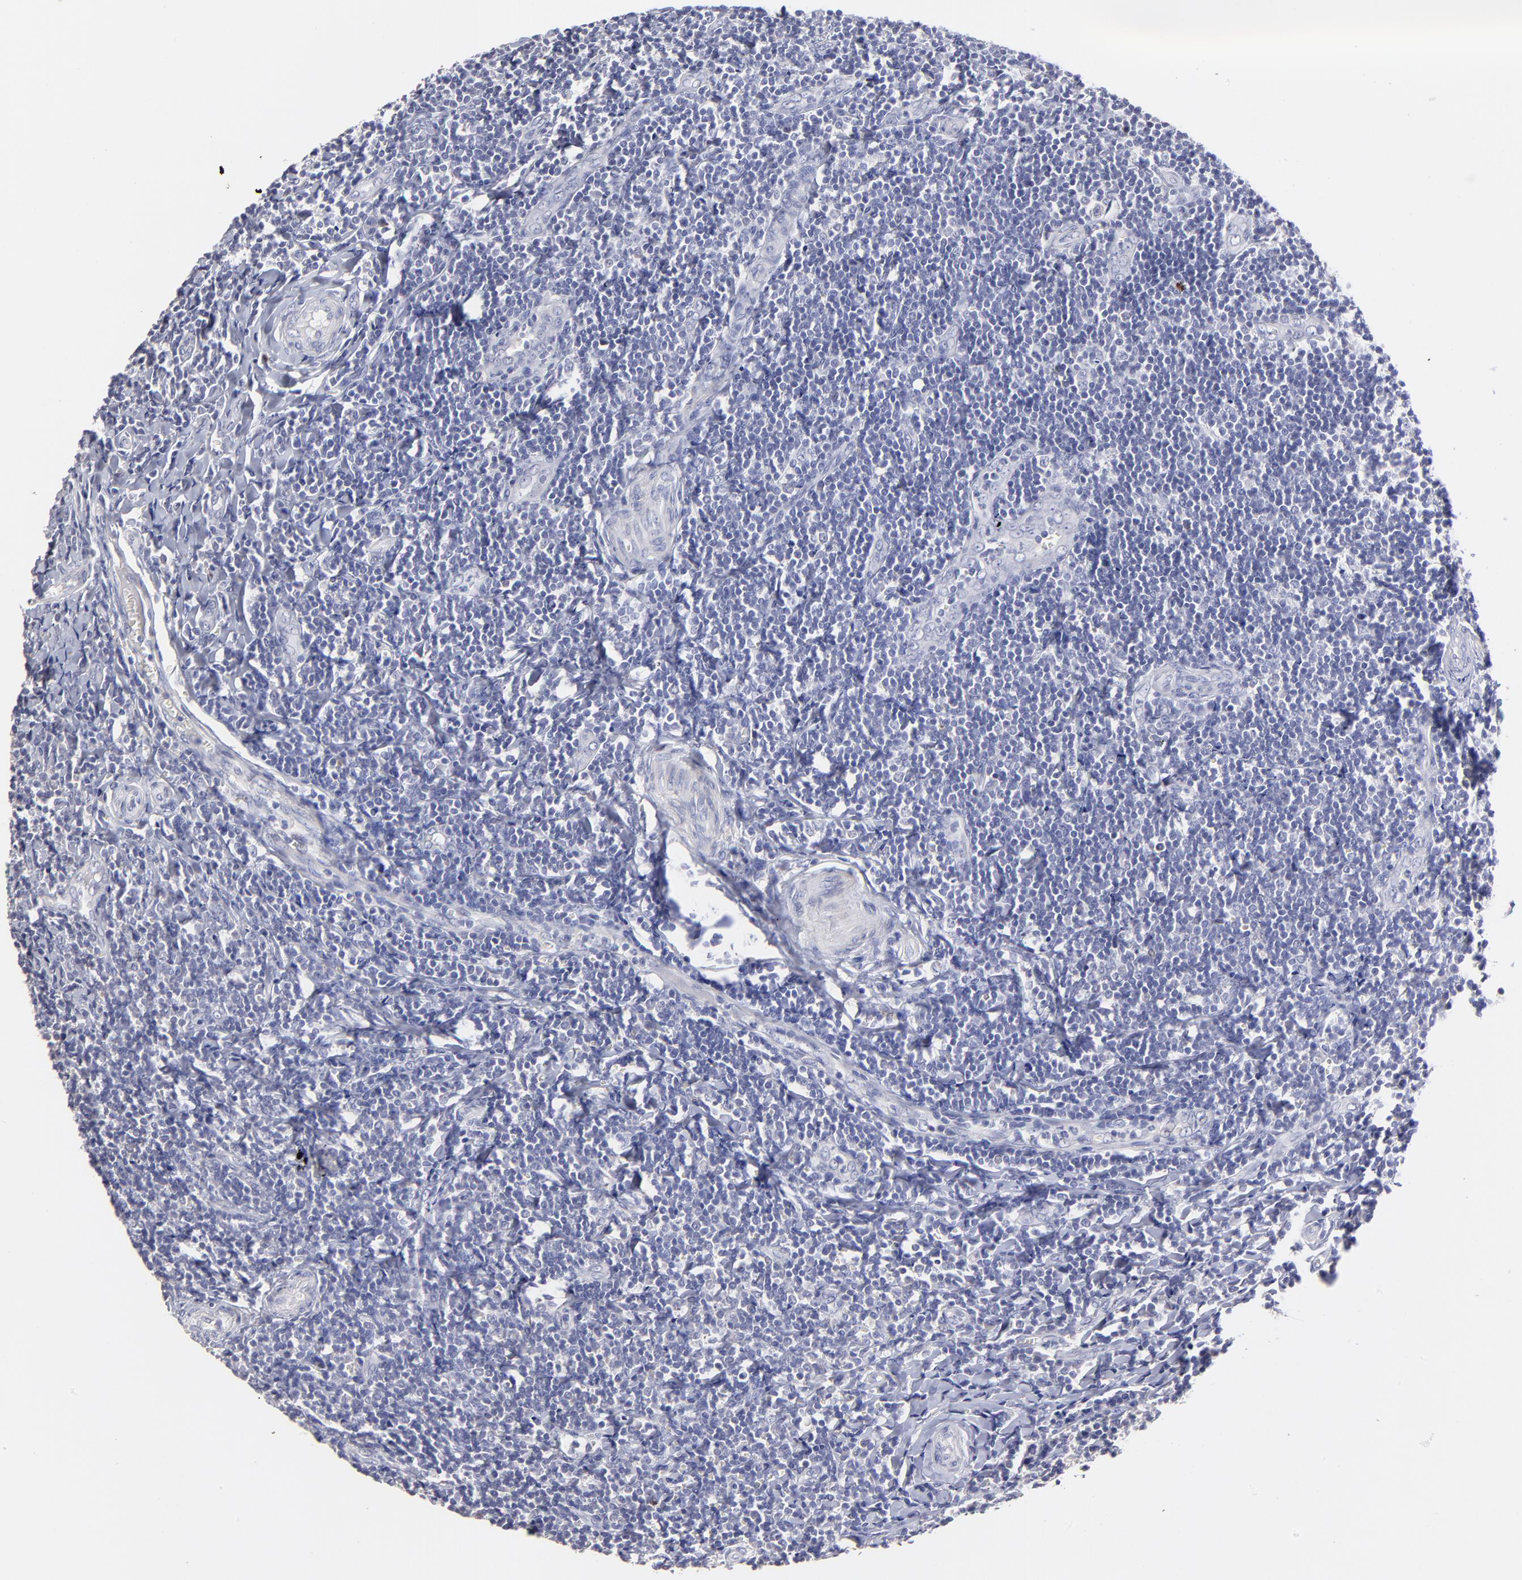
{"staining": {"intensity": "negative", "quantity": "none", "location": "none"}, "tissue": "tonsil", "cell_type": "Germinal center cells", "image_type": "normal", "snomed": [{"axis": "morphology", "description": "Normal tissue, NOS"}, {"axis": "topography", "description": "Tonsil"}], "caption": "Micrograph shows no protein positivity in germinal center cells of normal tonsil.", "gene": "BTG2", "patient": {"sex": "male", "age": 20}}